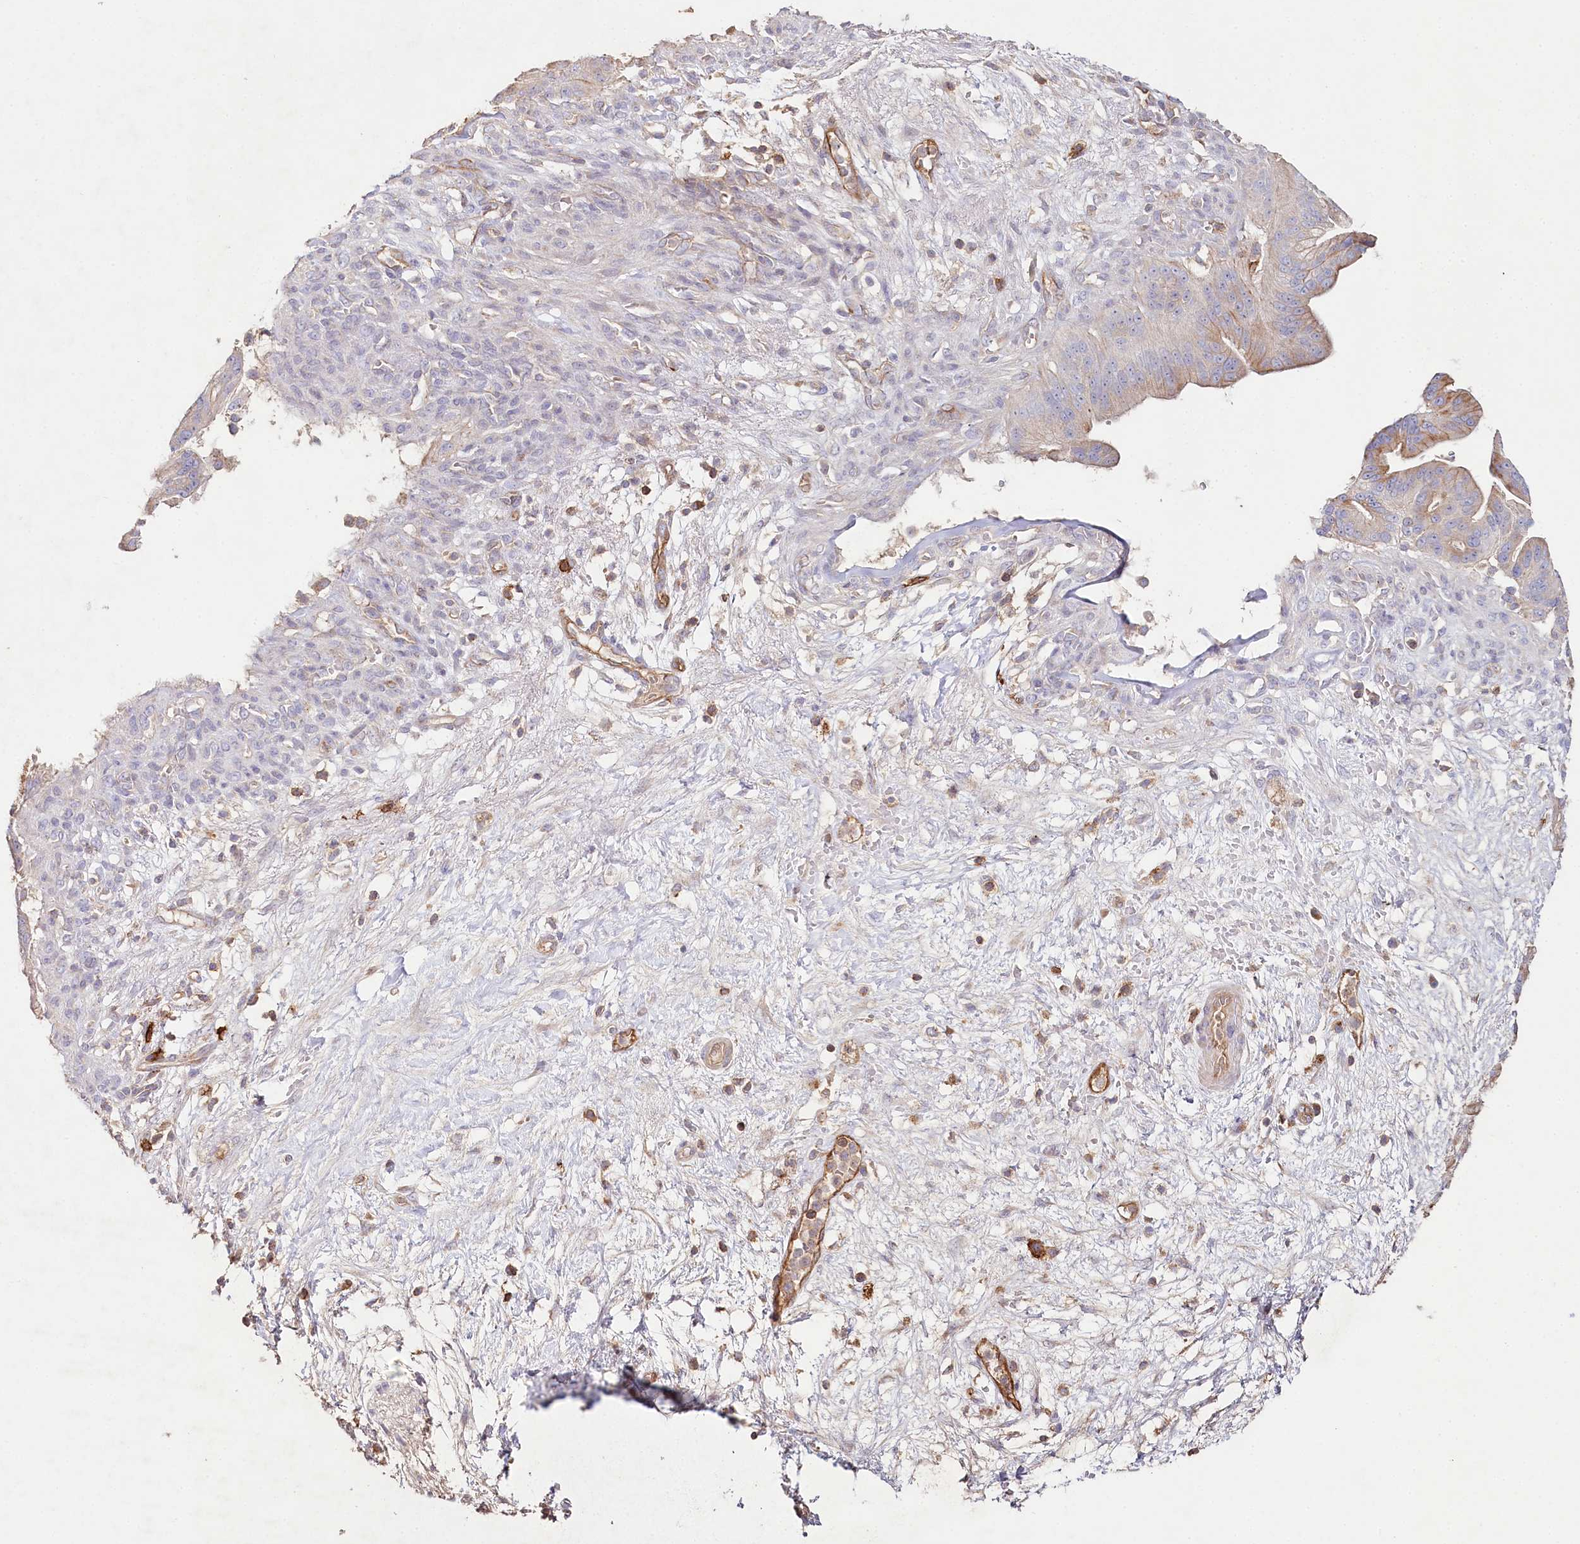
{"staining": {"intensity": "moderate", "quantity": "25%-75%", "location": "cytoplasmic/membranous"}, "tissue": "pancreatic cancer", "cell_type": "Tumor cells", "image_type": "cancer", "snomed": [{"axis": "morphology", "description": "Adenocarcinoma, NOS"}, {"axis": "topography", "description": "Pancreas"}], "caption": "About 25%-75% of tumor cells in pancreatic cancer reveal moderate cytoplasmic/membranous protein positivity as visualized by brown immunohistochemical staining.", "gene": "RBP5", "patient": {"sex": "male", "age": 68}}